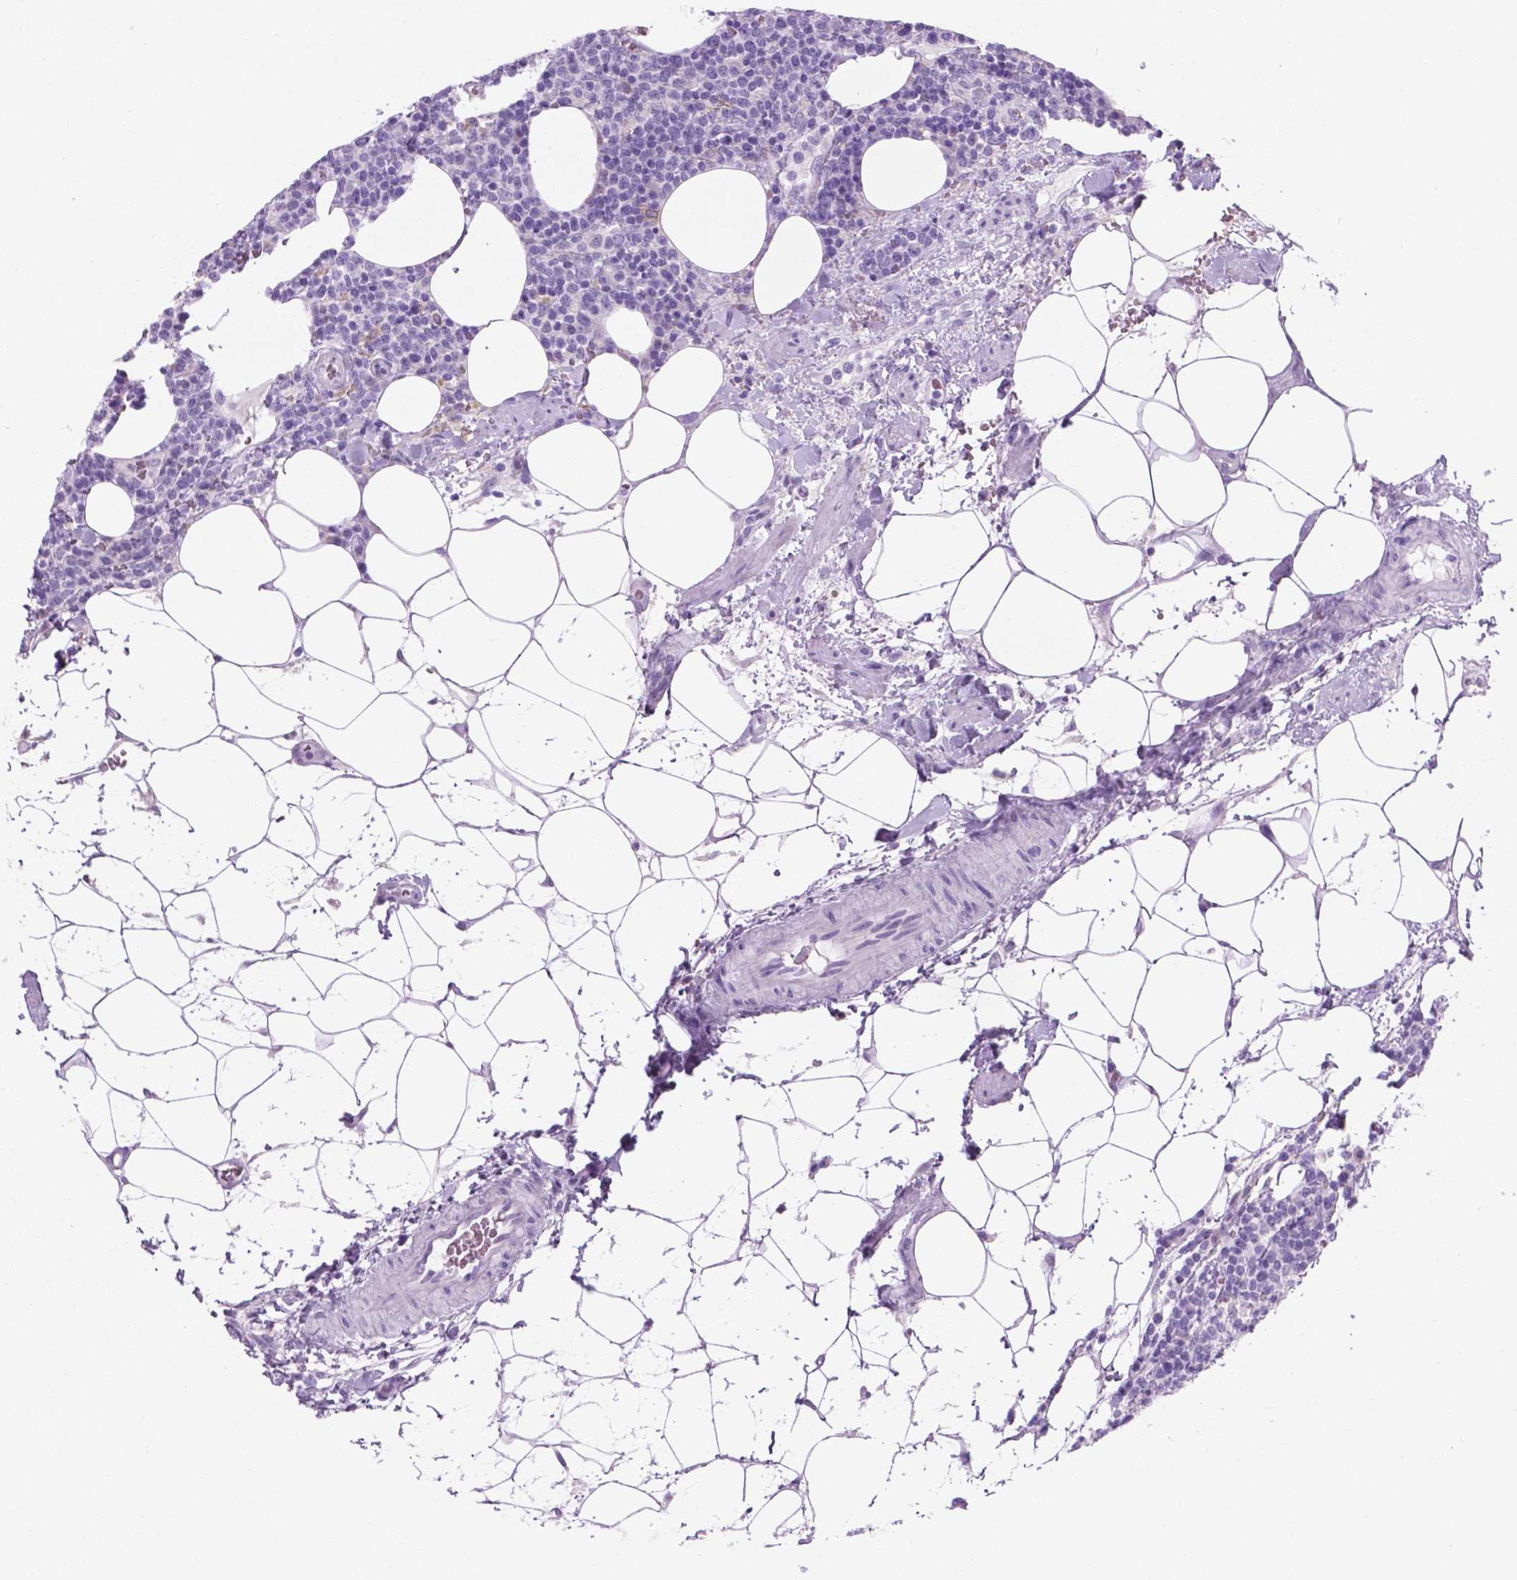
{"staining": {"intensity": "negative", "quantity": "none", "location": "none"}, "tissue": "lymphoma", "cell_type": "Tumor cells", "image_type": "cancer", "snomed": [{"axis": "morphology", "description": "Malignant lymphoma, non-Hodgkin's type, High grade"}, {"axis": "topography", "description": "Lymph node"}], "caption": "There is no significant staining in tumor cells of lymphoma.", "gene": "GRIN2B", "patient": {"sex": "male", "age": 61}}